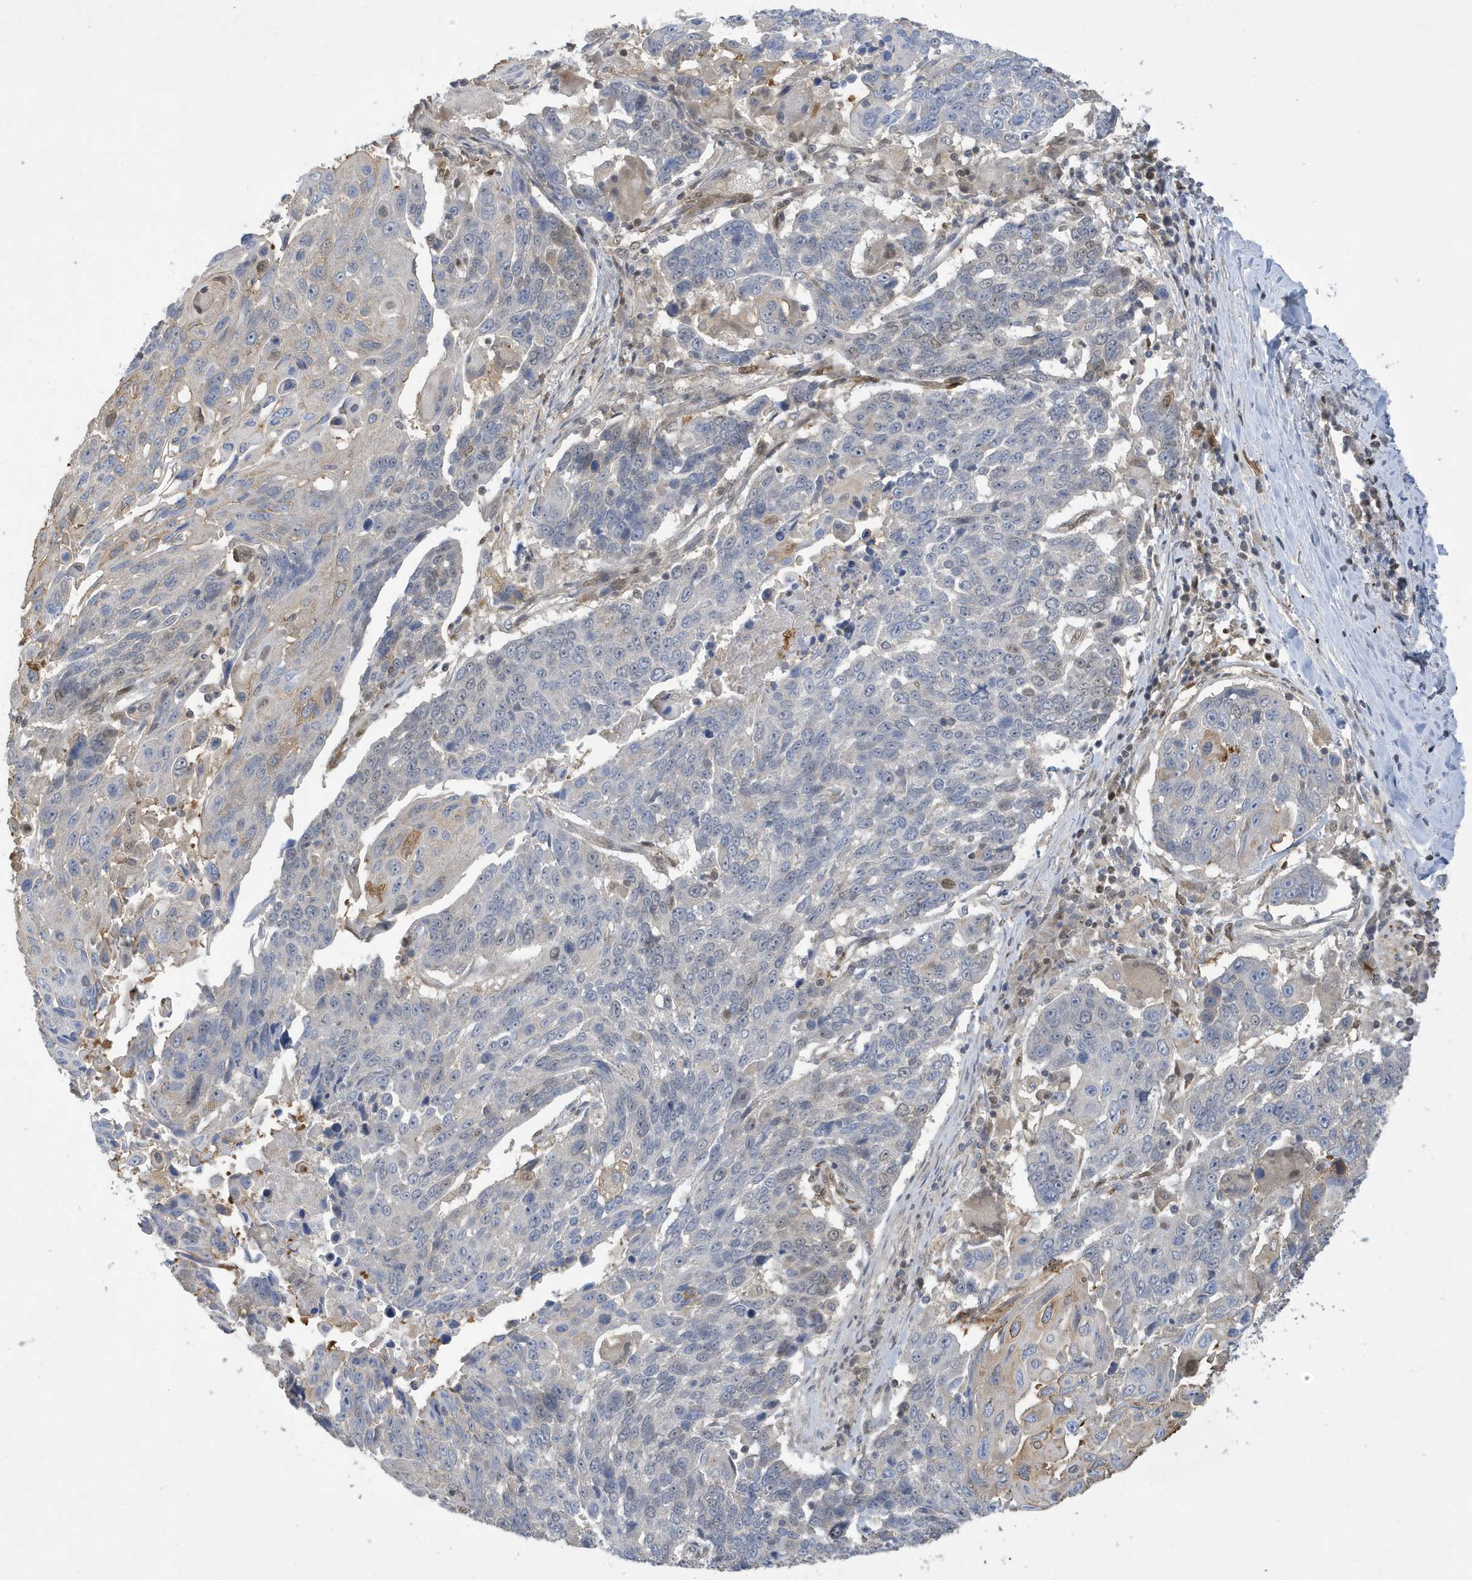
{"staining": {"intensity": "negative", "quantity": "none", "location": "none"}, "tissue": "lung cancer", "cell_type": "Tumor cells", "image_type": "cancer", "snomed": [{"axis": "morphology", "description": "Squamous cell carcinoma, NOS"}, {"axis": "topography", "description": "Lung"}], "caption": "Immunohistochemistry (IHC) of human lung cancer reveals no expression in tumor cells.", "gene": "NCOA7", "patient": {"sex": "male", "age": 66}}